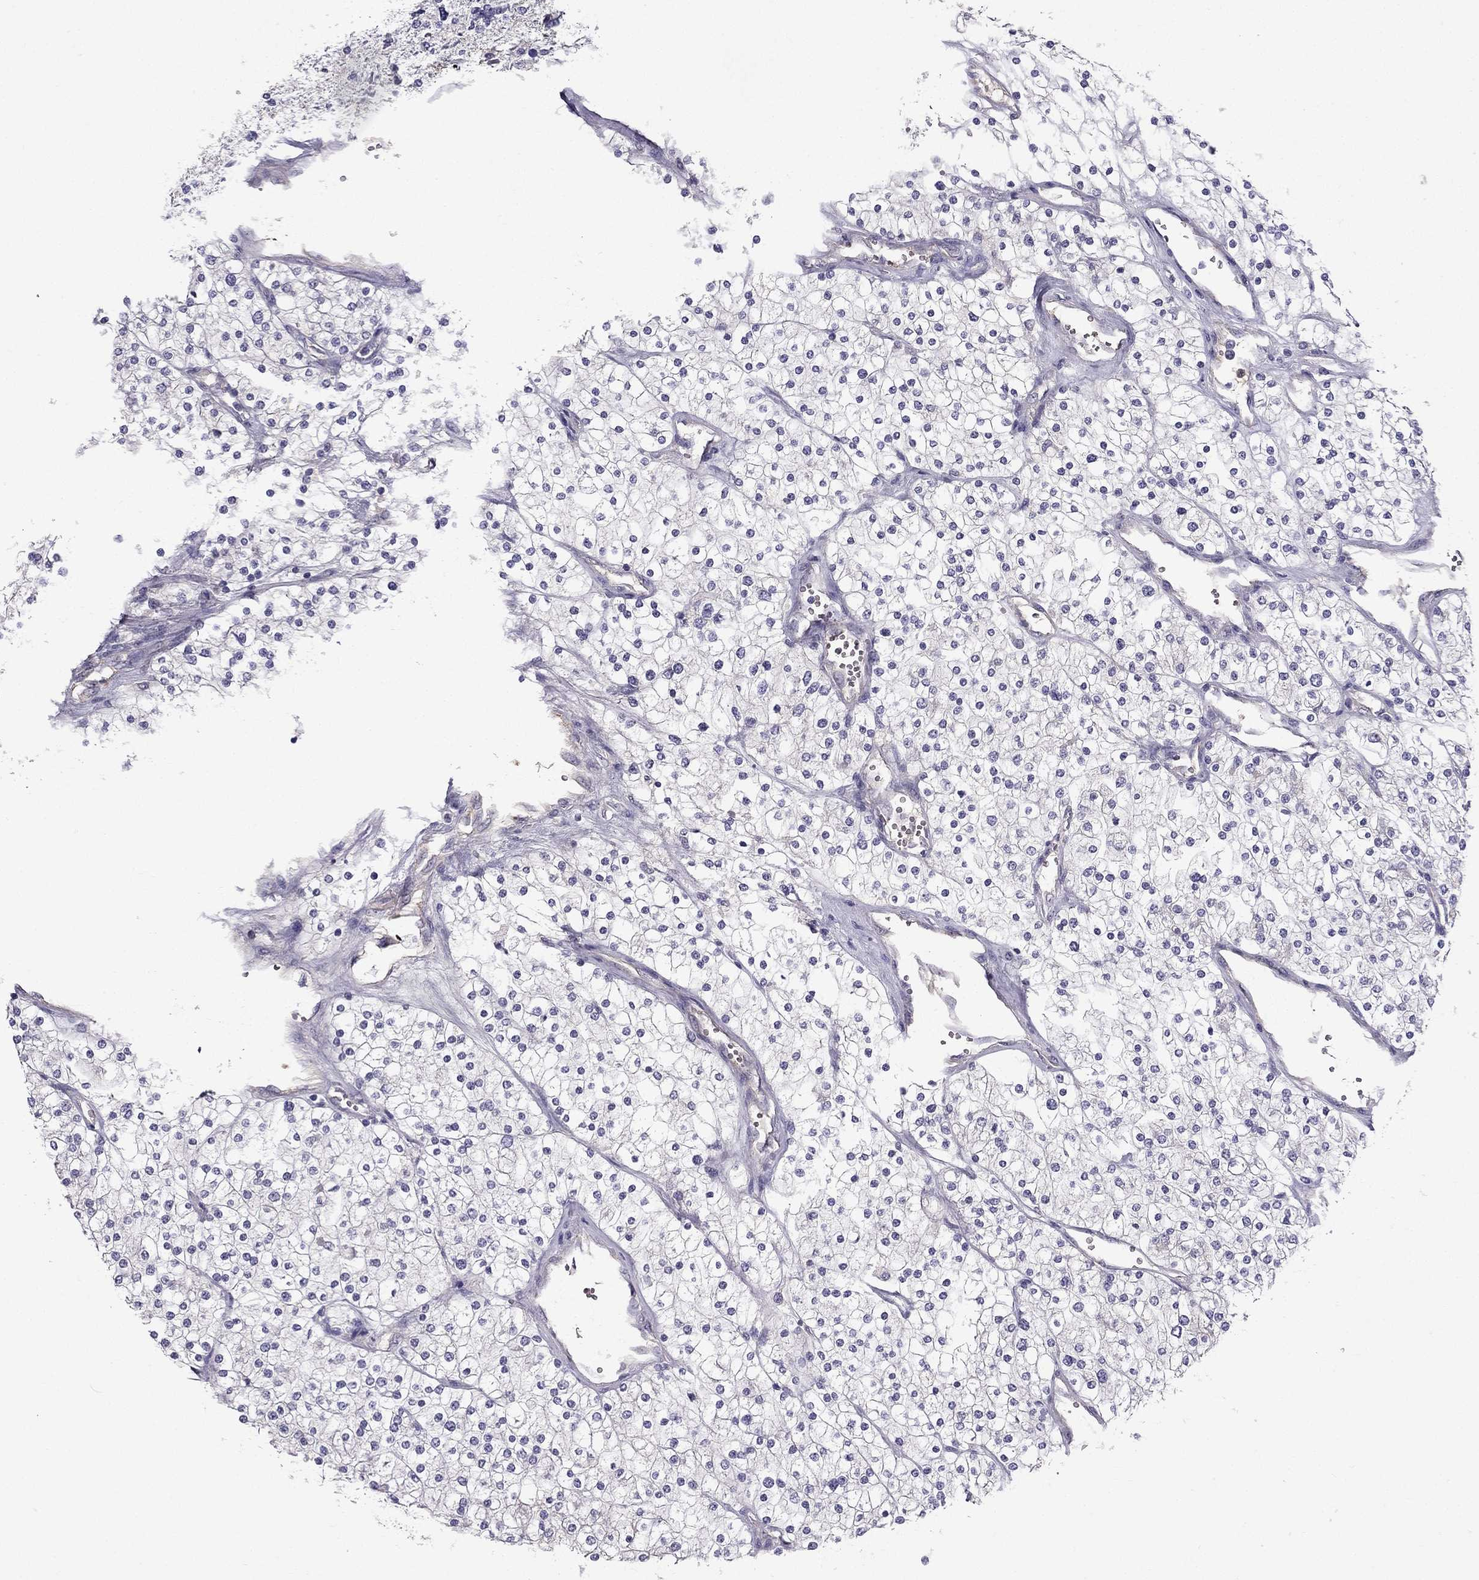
{"staining": {"intensity": "negative", "quantity": "none", "location": "none"}, "tissue": "renal cancer", "cell_type": "Tumor cells", "image_type": "cancer", "snomed": [{"axis": "morphology", "description": "Adenocarcinoma, NOS"}, {"axis": "topography", "description": "Kidney"}], "caption": "An immunohistochemistry (IHC) photomicrograph of adenocarcinoma (renal) is shown. There is no staining in tumor cells of adenocarcinoma (renal).", "gene": "STOML3", "patient": {"sex": "male", "age": 80}}